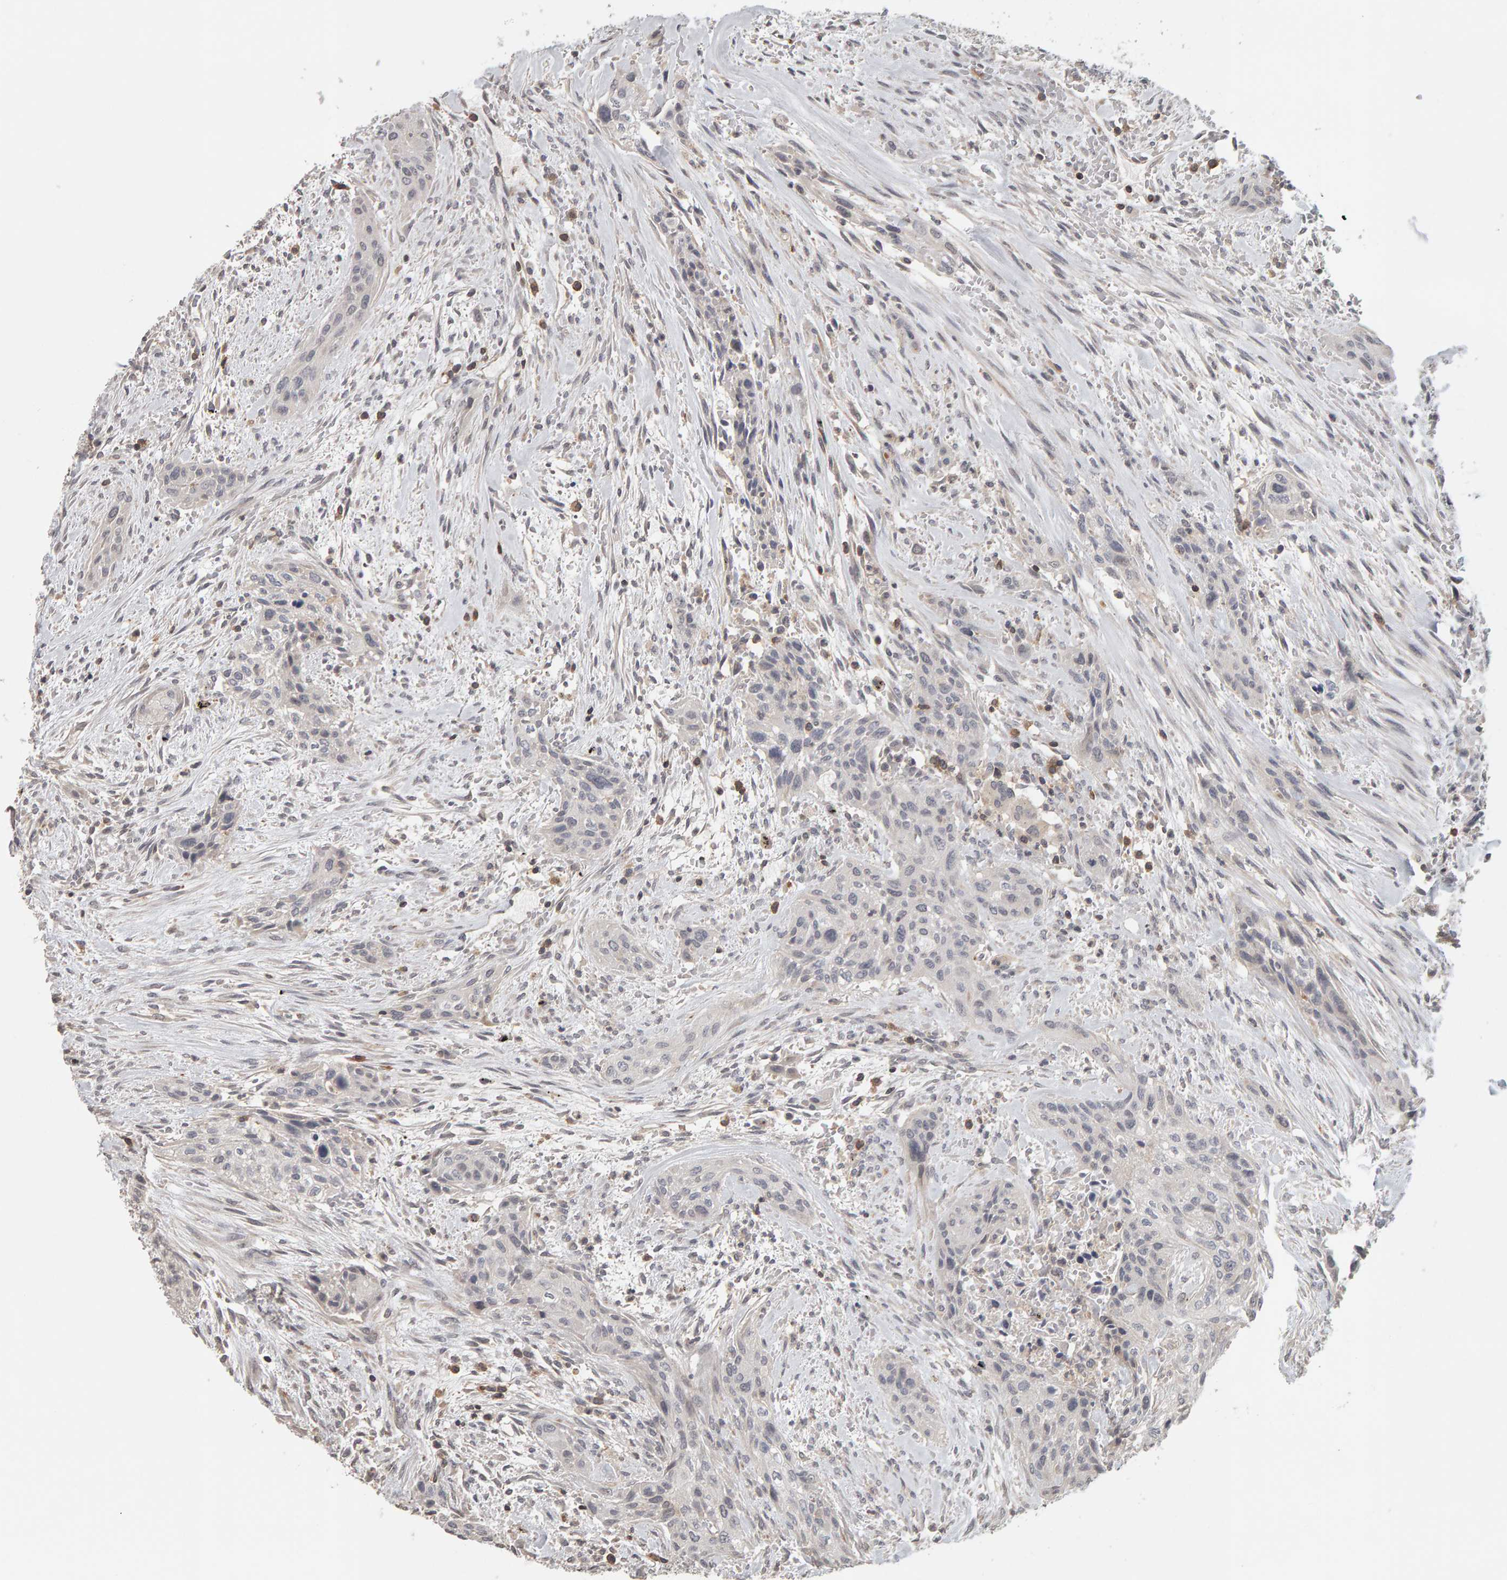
{"staining": {"intensity": "negative", "quantity": "none", "location": "none"}, "tissue": "urothelial cancer", "cell_type": "Tumor cells", "image_type": "cancer", "snomed": [{"axis": "morphology", "description": "Urothelial carcinoma, High grade"}, {"axis": "topography", "description": "Urinary bladder"}], "caption": "Immunohistochemistry (IHC) of urothelial cancer reveals no positivity in tumor cells. (Immunohistochemistry (IHC), brightfield microscopy, high magnification).", "gene": "TEFM", "patient": {"sex": "male", "age": 35}}